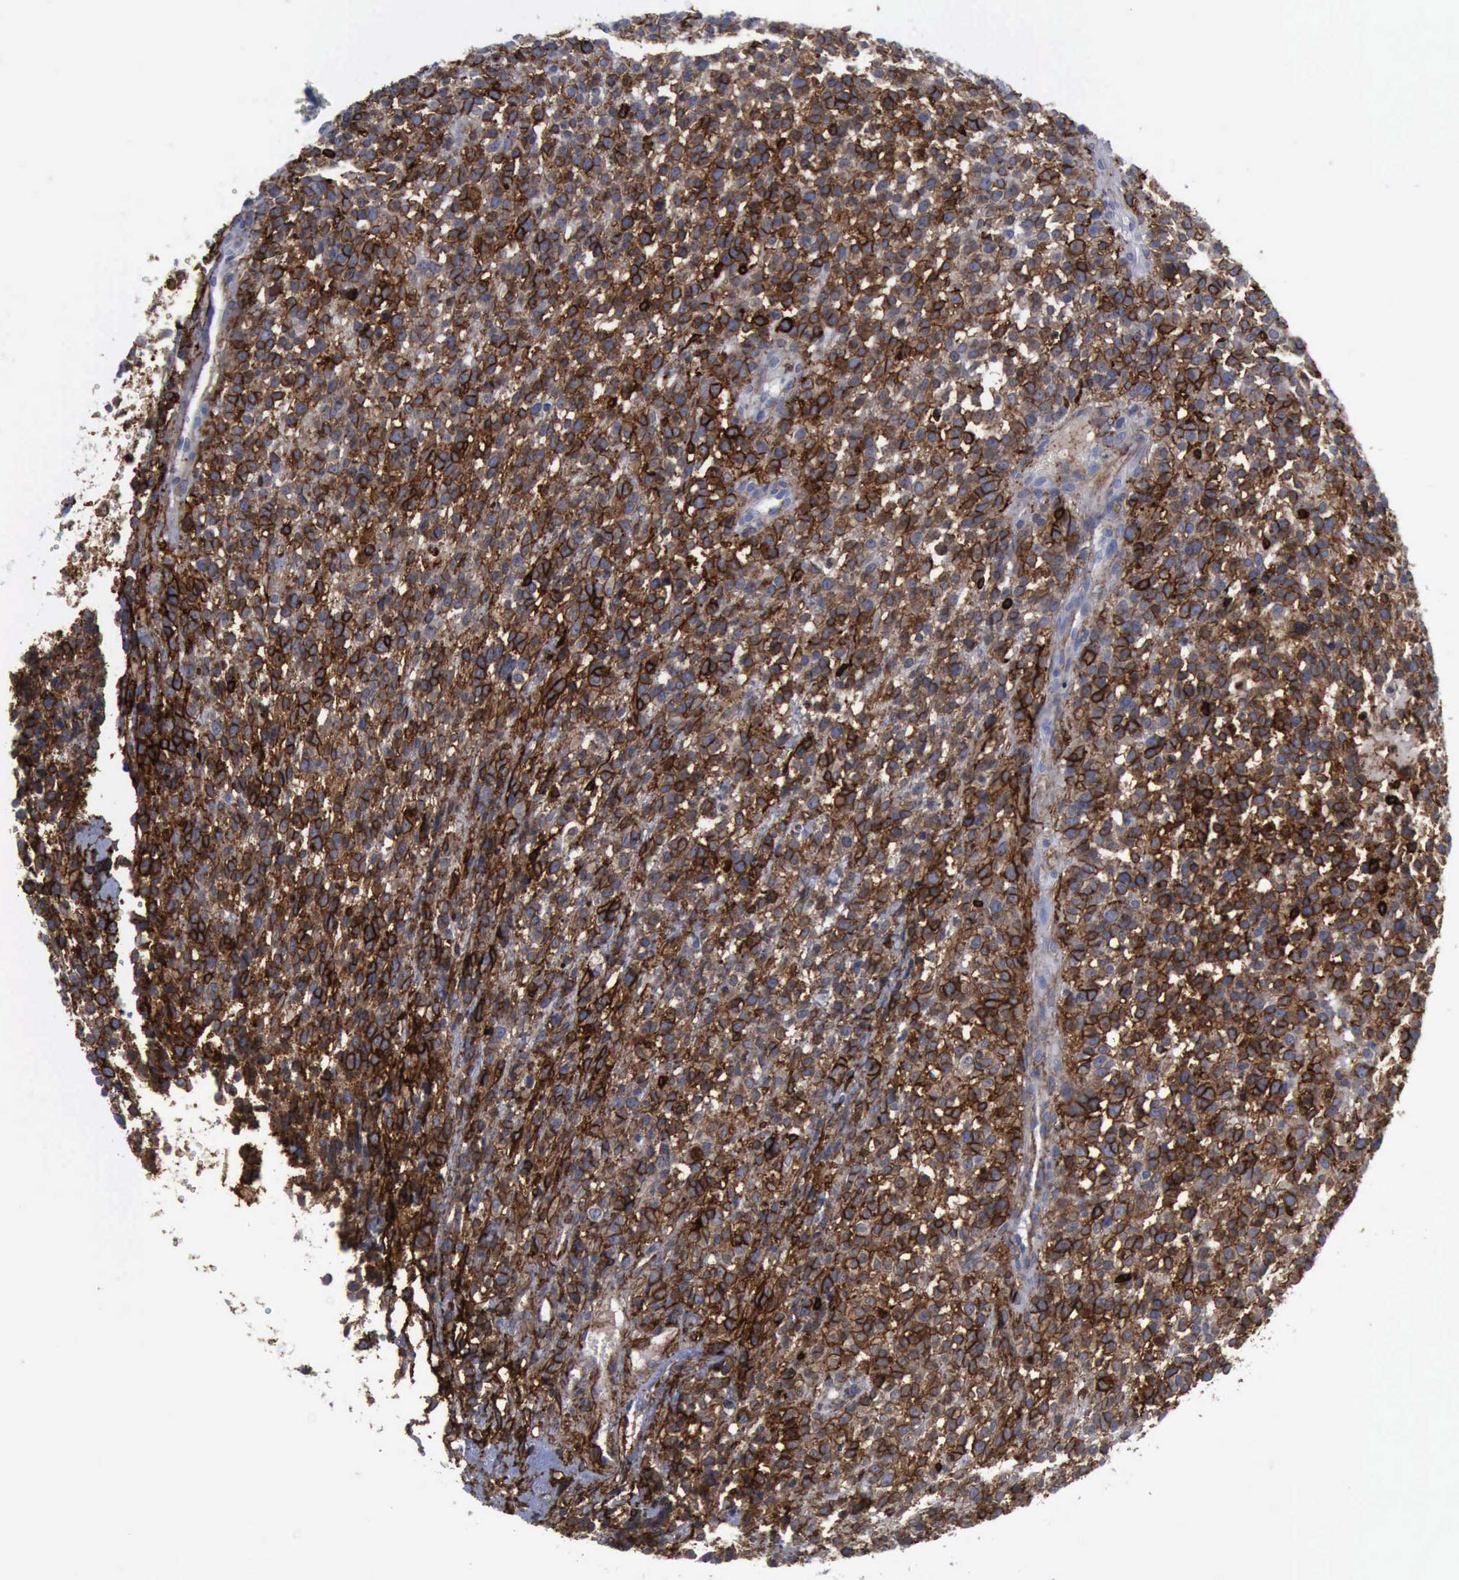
{"staining": {"intensity": "strong", "quantity": ">75%", "location": "cytoplasmic/membranous"}, "tissue": "glioma", "cell_type": "Tumor cells", "image_type": "cancer", "snomed": [{"axis": "morphology", "description": "Glioma, malignant, High grade"}, {"axis": "topography", "description": "Brain"}], "caption": "Immunohistochemistry of high-grade glioma (malignant) shows high levels of strong cytoplasmic/membranous staining in about >75% of tumor cells.", "gene": "NGFR", "patient": {"sex": "male", "age": 66}}